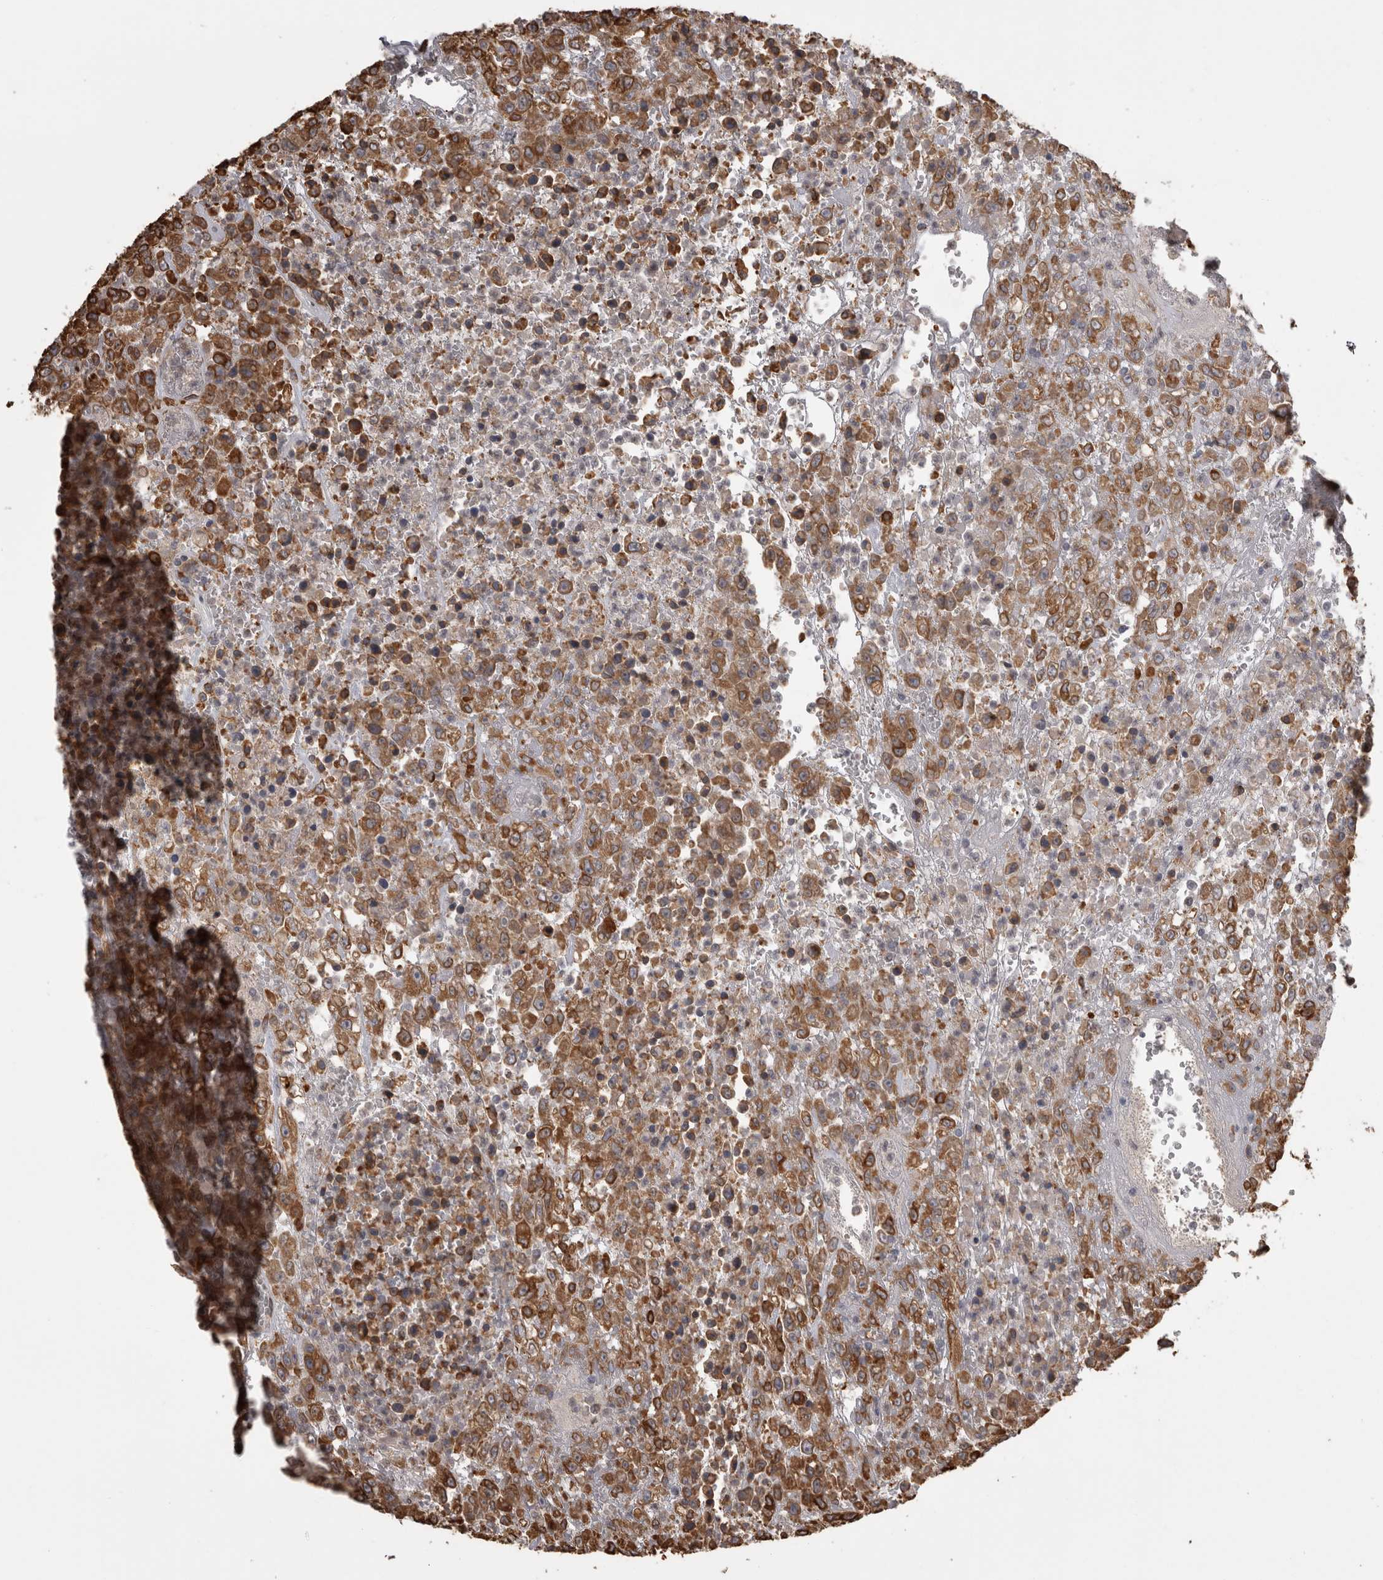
{"staining": {"intensity": "moderate", "quantity": ">75%", "location": "cytoplasmic/membranous"}, "tissue": "urothelial cancer", "cell_type": "Tumor cells", "image_type": "cancer", "snomed": [{"axis": "morphology", "description": "Urothelial carcinoma, High grade"}, {"axis": "topography", "description": "Urinary bladder"}], "caption": "Immunohistochemical staining of human urothelial carcinoma (high-grade) displays medium levels of moderate cytoplasmic/membranous expression in approximately >75% of tumor cells. Using DAB (3,3'-diaminobenzidine) (brown) and hematoxylin (blue) stains, captured at high magnification using brightfield microscopy.", "gene": "PON2", "patient": {"sex": "male", "age": 46}}